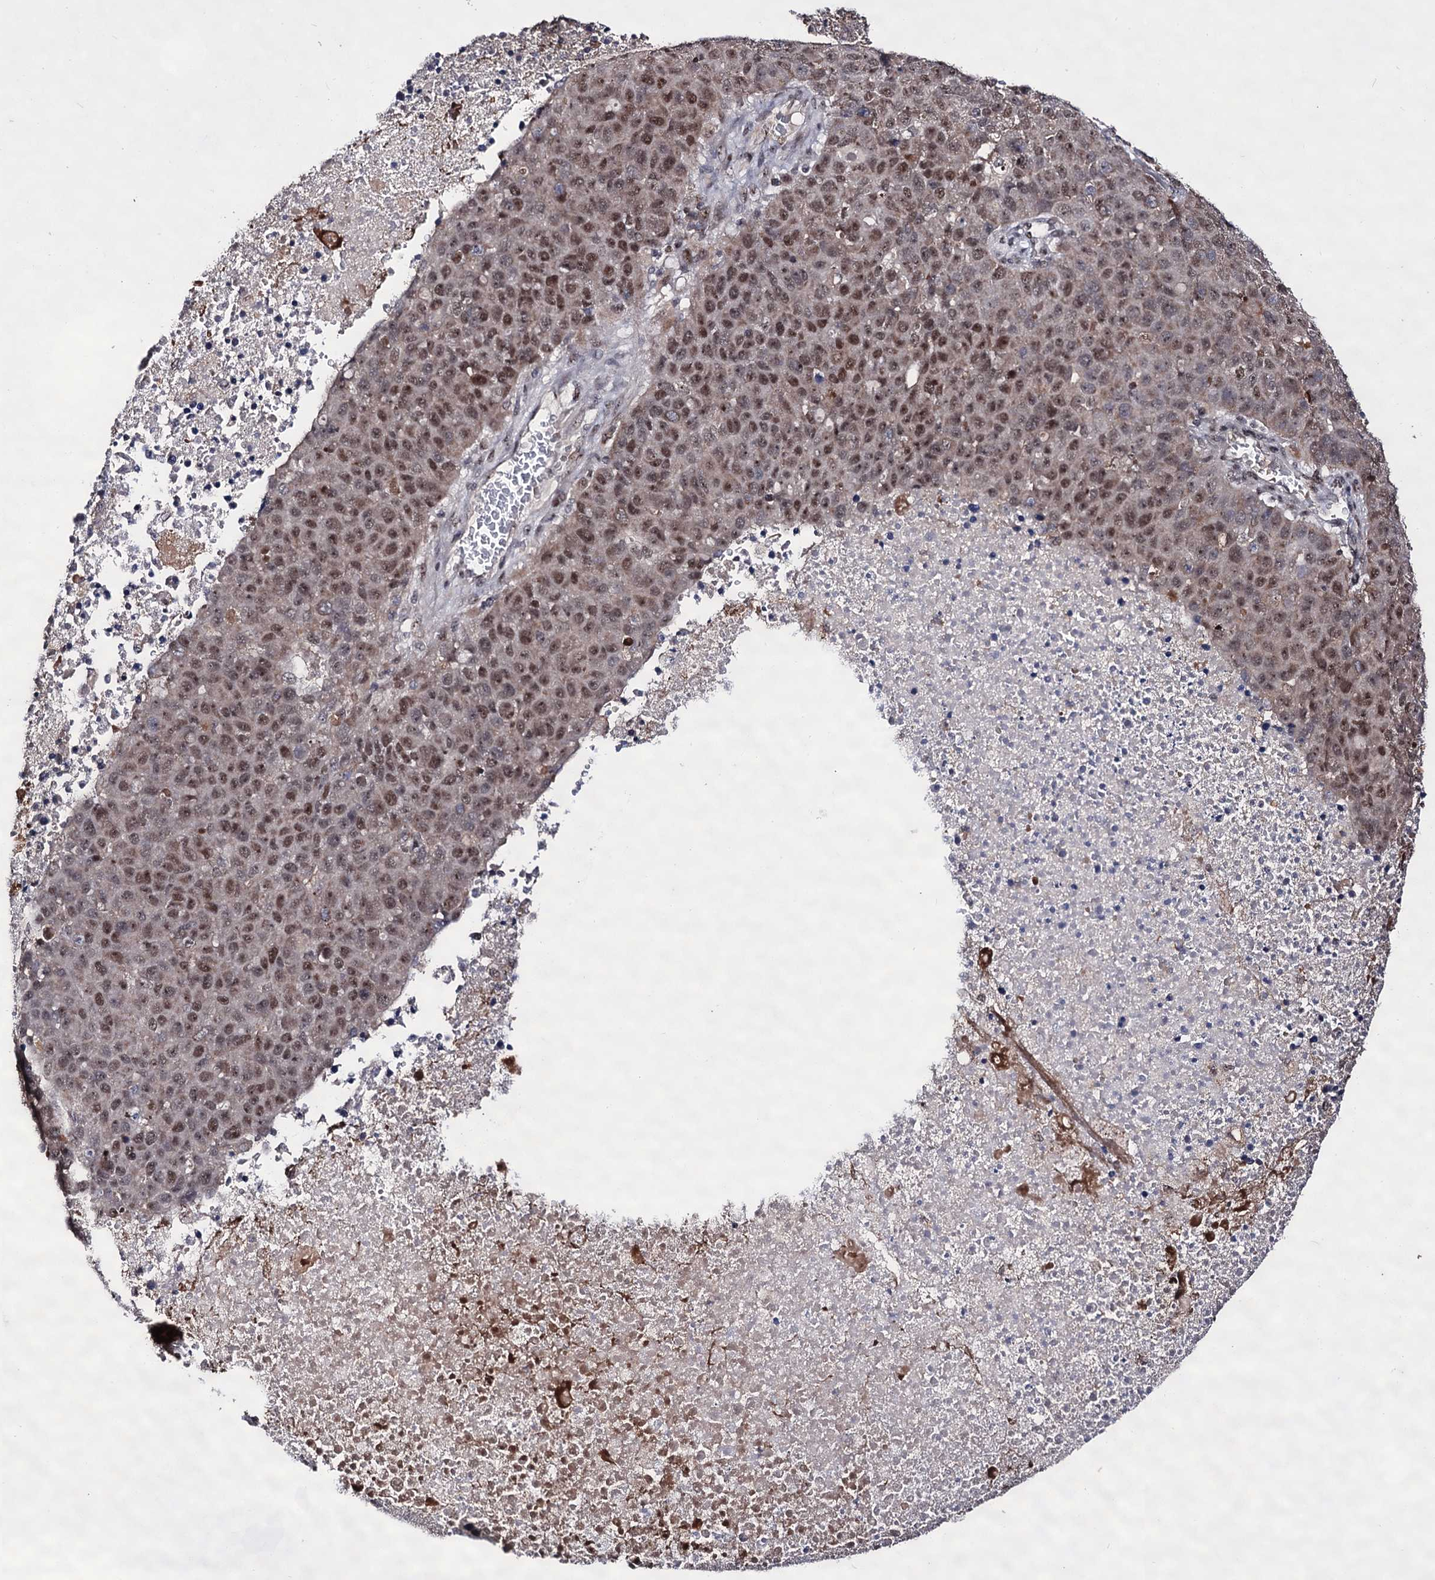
{"staining": {"intensity": "moderate", "quantity": ">75%", "location": "nuclear"}, "tissue": "pancreatic cancer", "cell_type": "Tumor cells", "image_type": "cancer", "snomed": [{"axis": "morphology", "description": "Adenocarcinoma, NOS"}, {"axis": "topography", "description": "Pancreas"}], "caption": "Protein staining demonstrates moderate nuclear expression in approximately >75% of tumor cells in adenocarcinoma (pancreatic). Using DAB (3,3'-diaminobenzidine) (brown) and hematoxylin (blue) stains, captured at high magnification using brightfield microscopy.", "gene": "EXOSC10", "patient": {"sex": "female", "age": 61}}